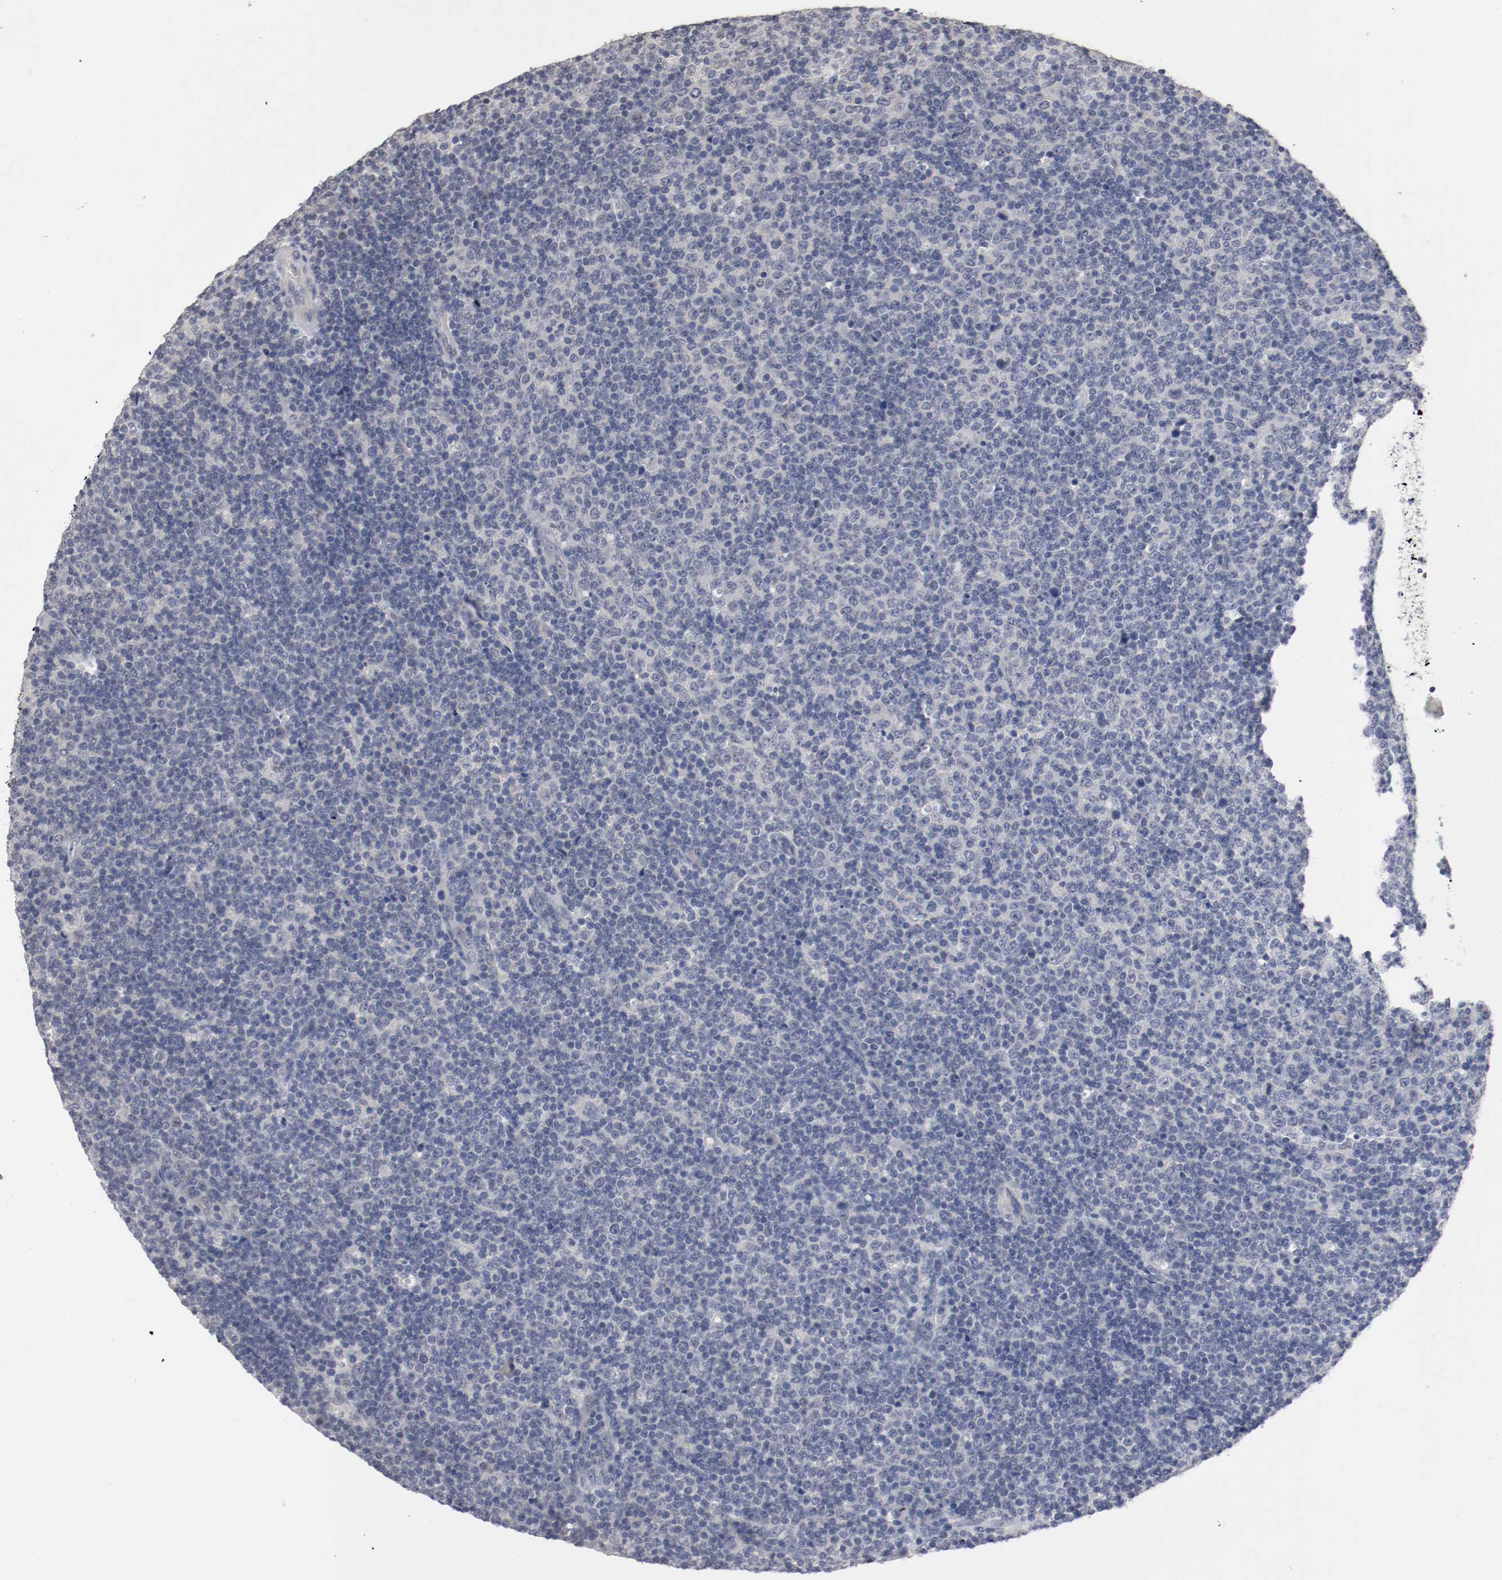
{"staining": {"intensity": "negative", "quantity": "none", "location": "none"}, "tissue": "lymphoma", "cell_type": "Tumor cells", "image_type": "cancer", "snomed": [{"axis": "morphology", "description": "Malignant lymphoma, non-Hodgkin's type, Low grade"}, {"axis": "topography", "description": "Lymph node"}], "caption": "Immunohistochemistry photomicrograph of malignant lymphoma, non-Hodgkin's type (low-grade) stained for a protein (brown), which reveals no positivity in tumor cells.", "gene": "CEBPE", "patient": {"sex": "male", "age": 70}}